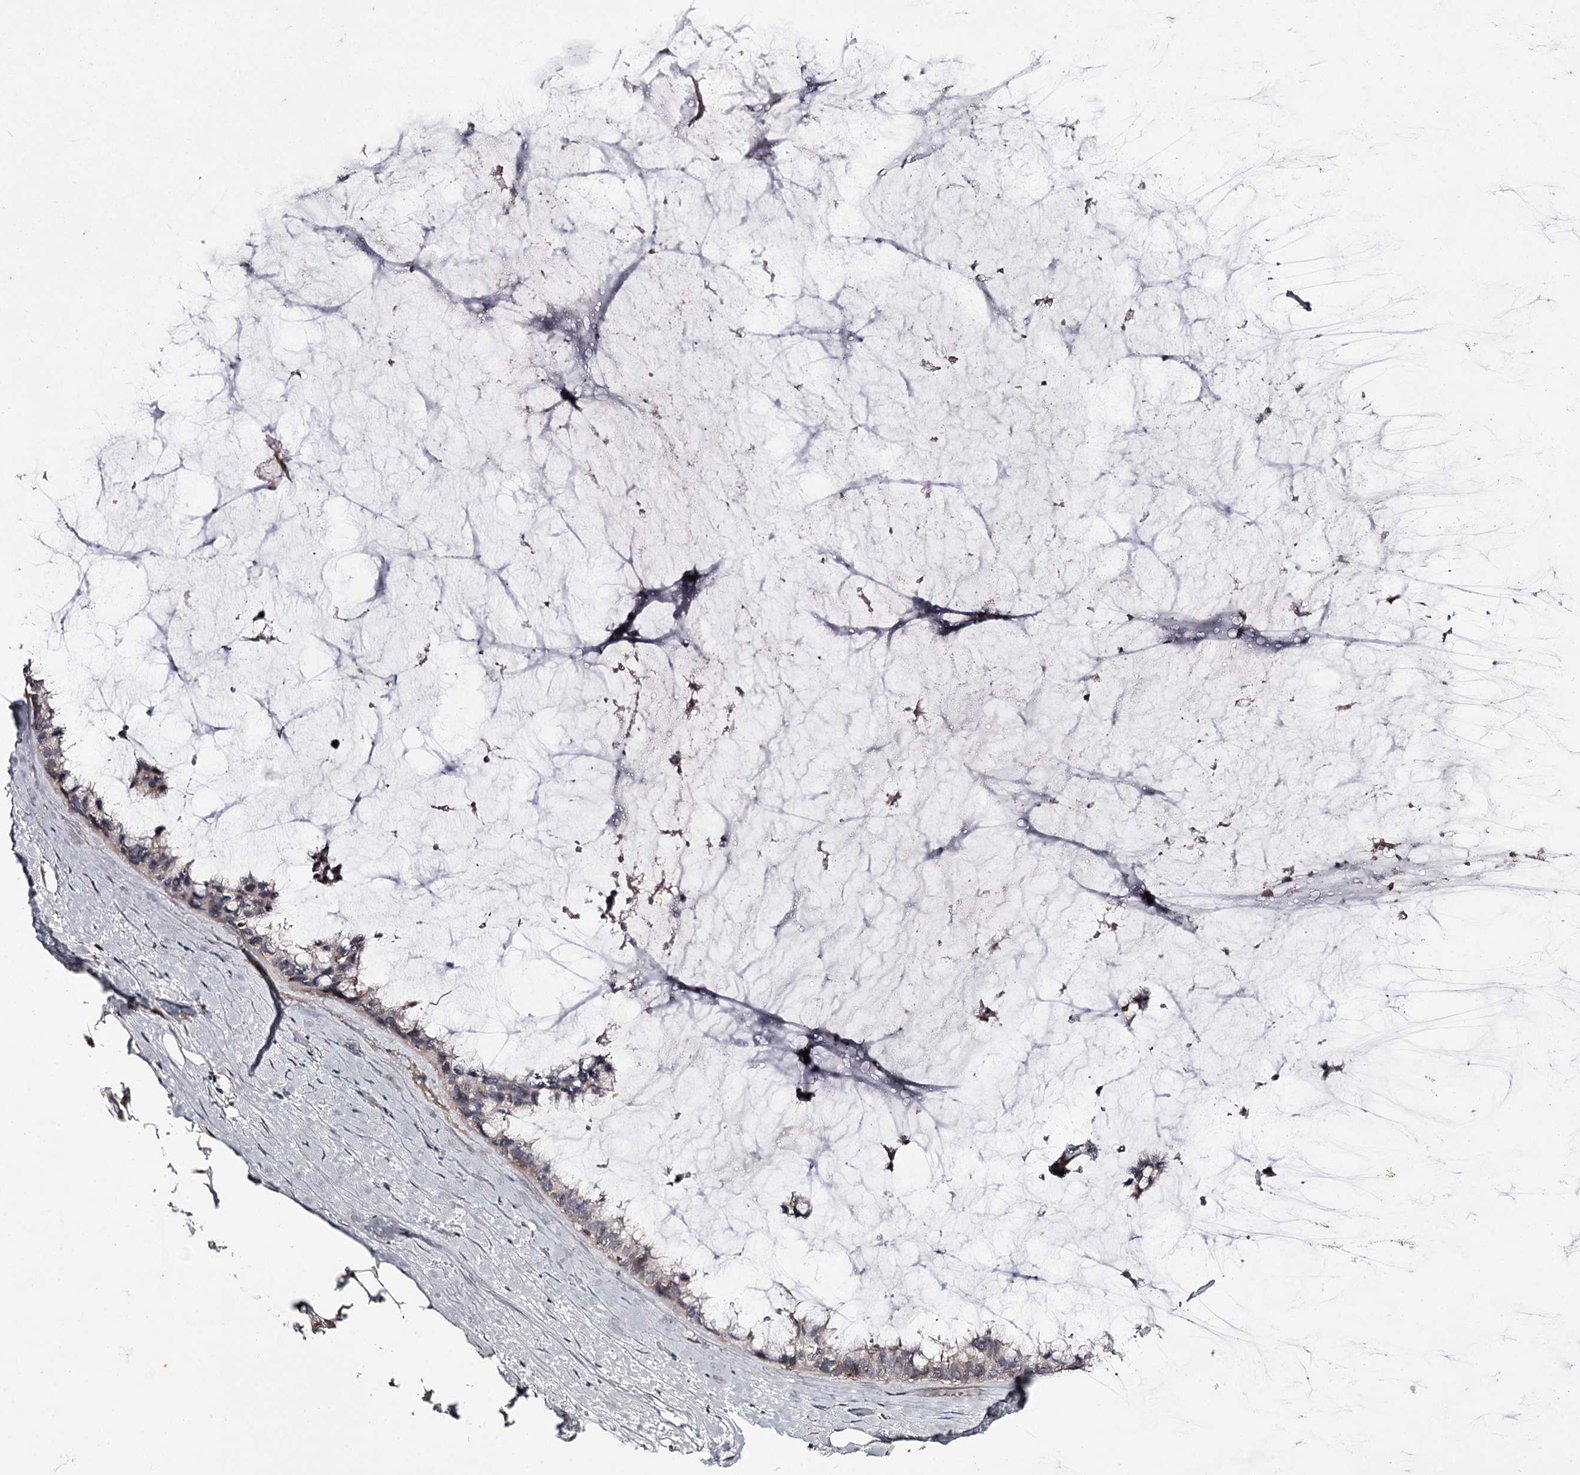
{"staining": {"intensity": "negative", "quantity": "none", "location": "none"}, "tissue": "ovarian cancer", "cell_type": "Tumor cells", "image_type": "cancer", "snomed": [{"axis": "morphology", "description": "Cystadenocarcinoma, mucinous, NOS"}, {"axis": "topography", "description": "Ovary"}], "caption": "Immunohistochemical staining of human mucinous cystadenocarcinoma (ovarian) reveals no significant staining in tumor cells.", "gene": "SLC32A1", "patient": {"sex": "female", "age": 39}}